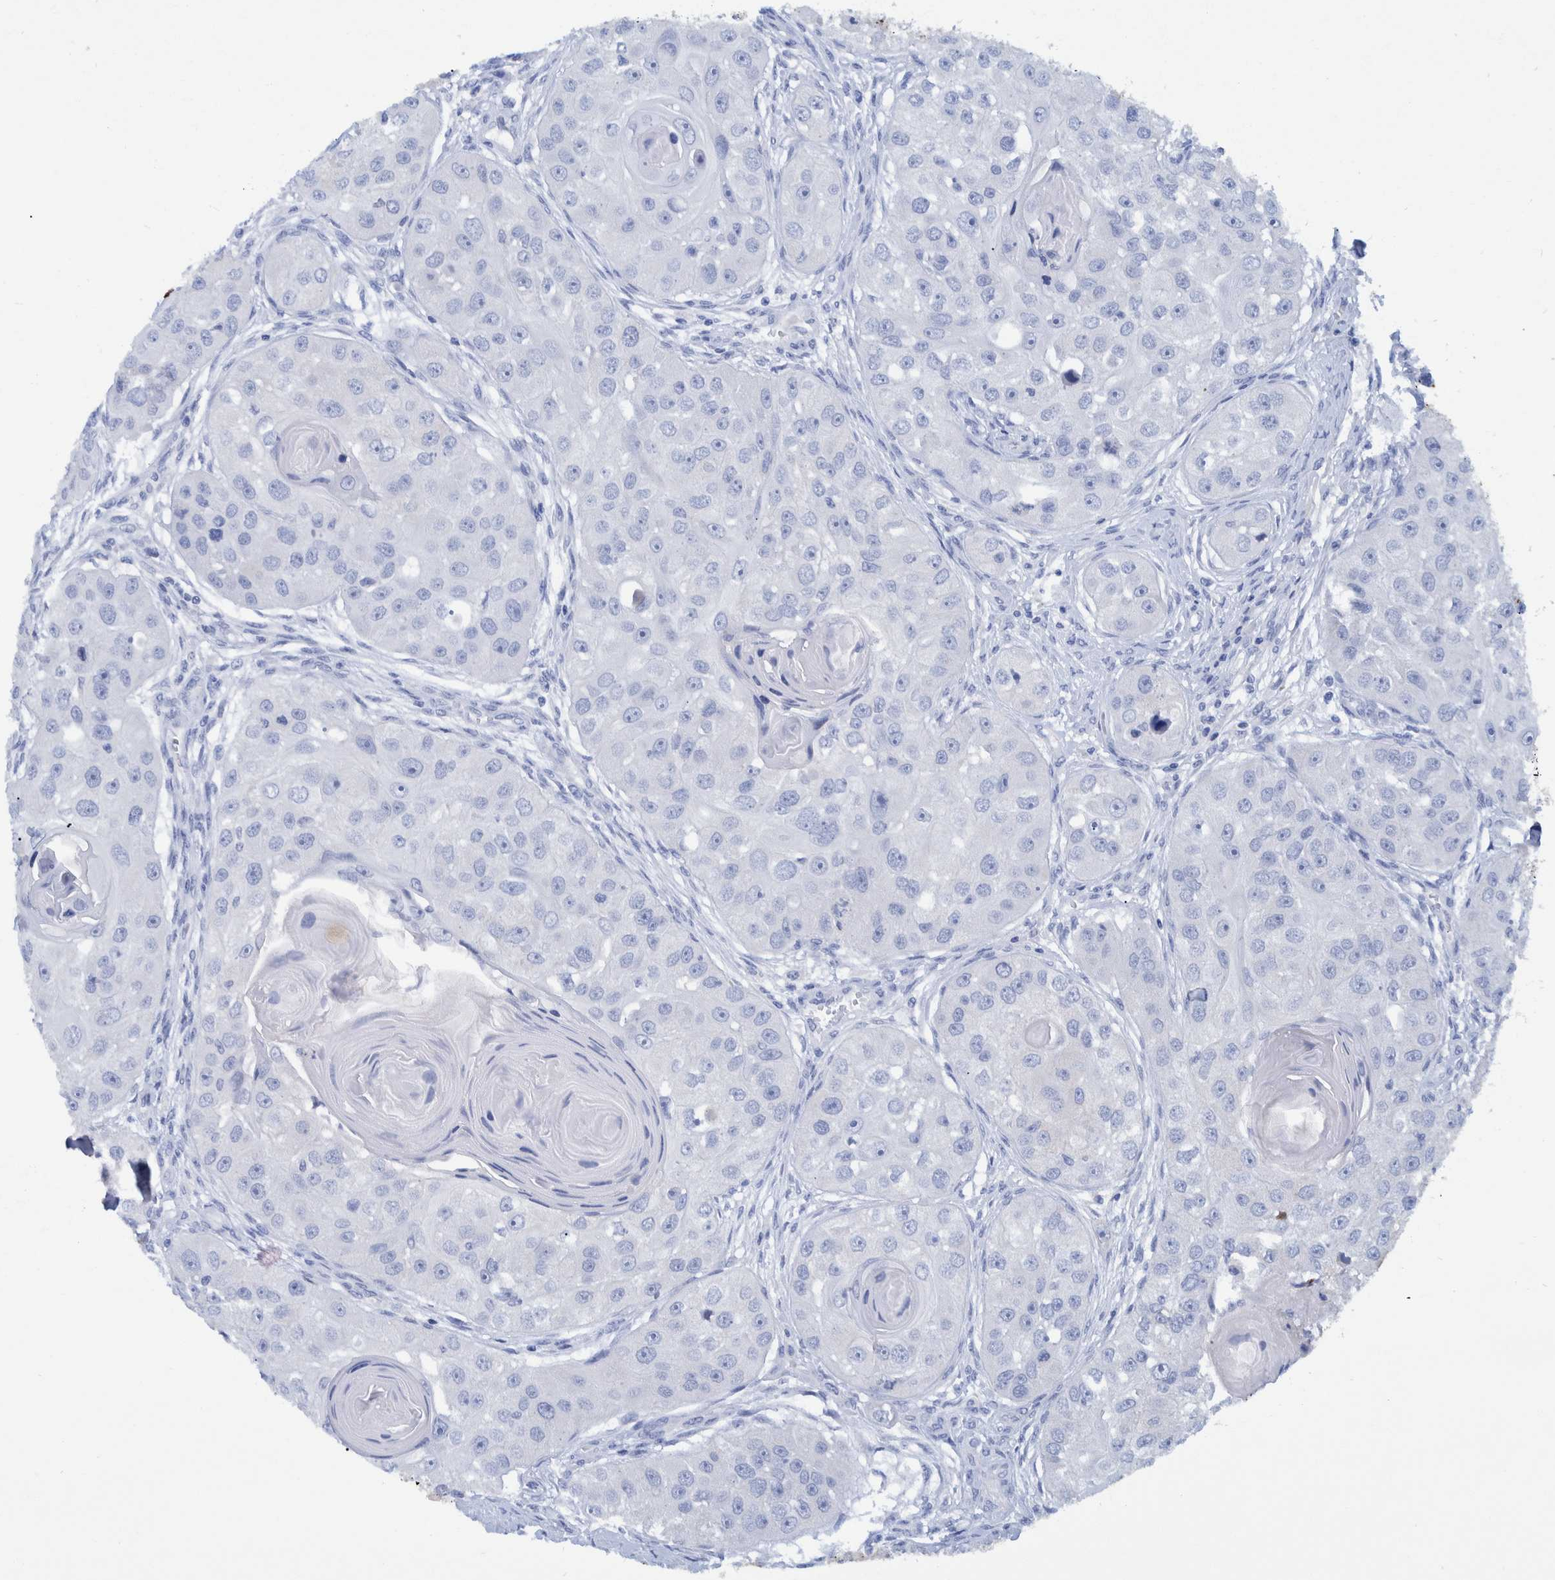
{"staining": {"intensity": "negative", "quantity": "none", "location": "none"}, "tissue": "head and neck cancer", "cell_type": "Tumor cells", "image_type": "cancer", "snomed": [{"axis": "morphology", "description": "Normal tissue, NOS"}, {"axis": "morphology", "description": "Squamous cell carcinoma, NOS"}, {"axis": "topography", "description": "Skeletal muscle"}, {"axis": "topography", "description": "Head-Neck"}], "caption": "A histopathology image of head and neck cancer (squamous cell carcinoma) stained for a protein demonstrates no brown staining in tumor cells.", "gene": "MKS1", "patient": {"sex": "male", "age": 51}}